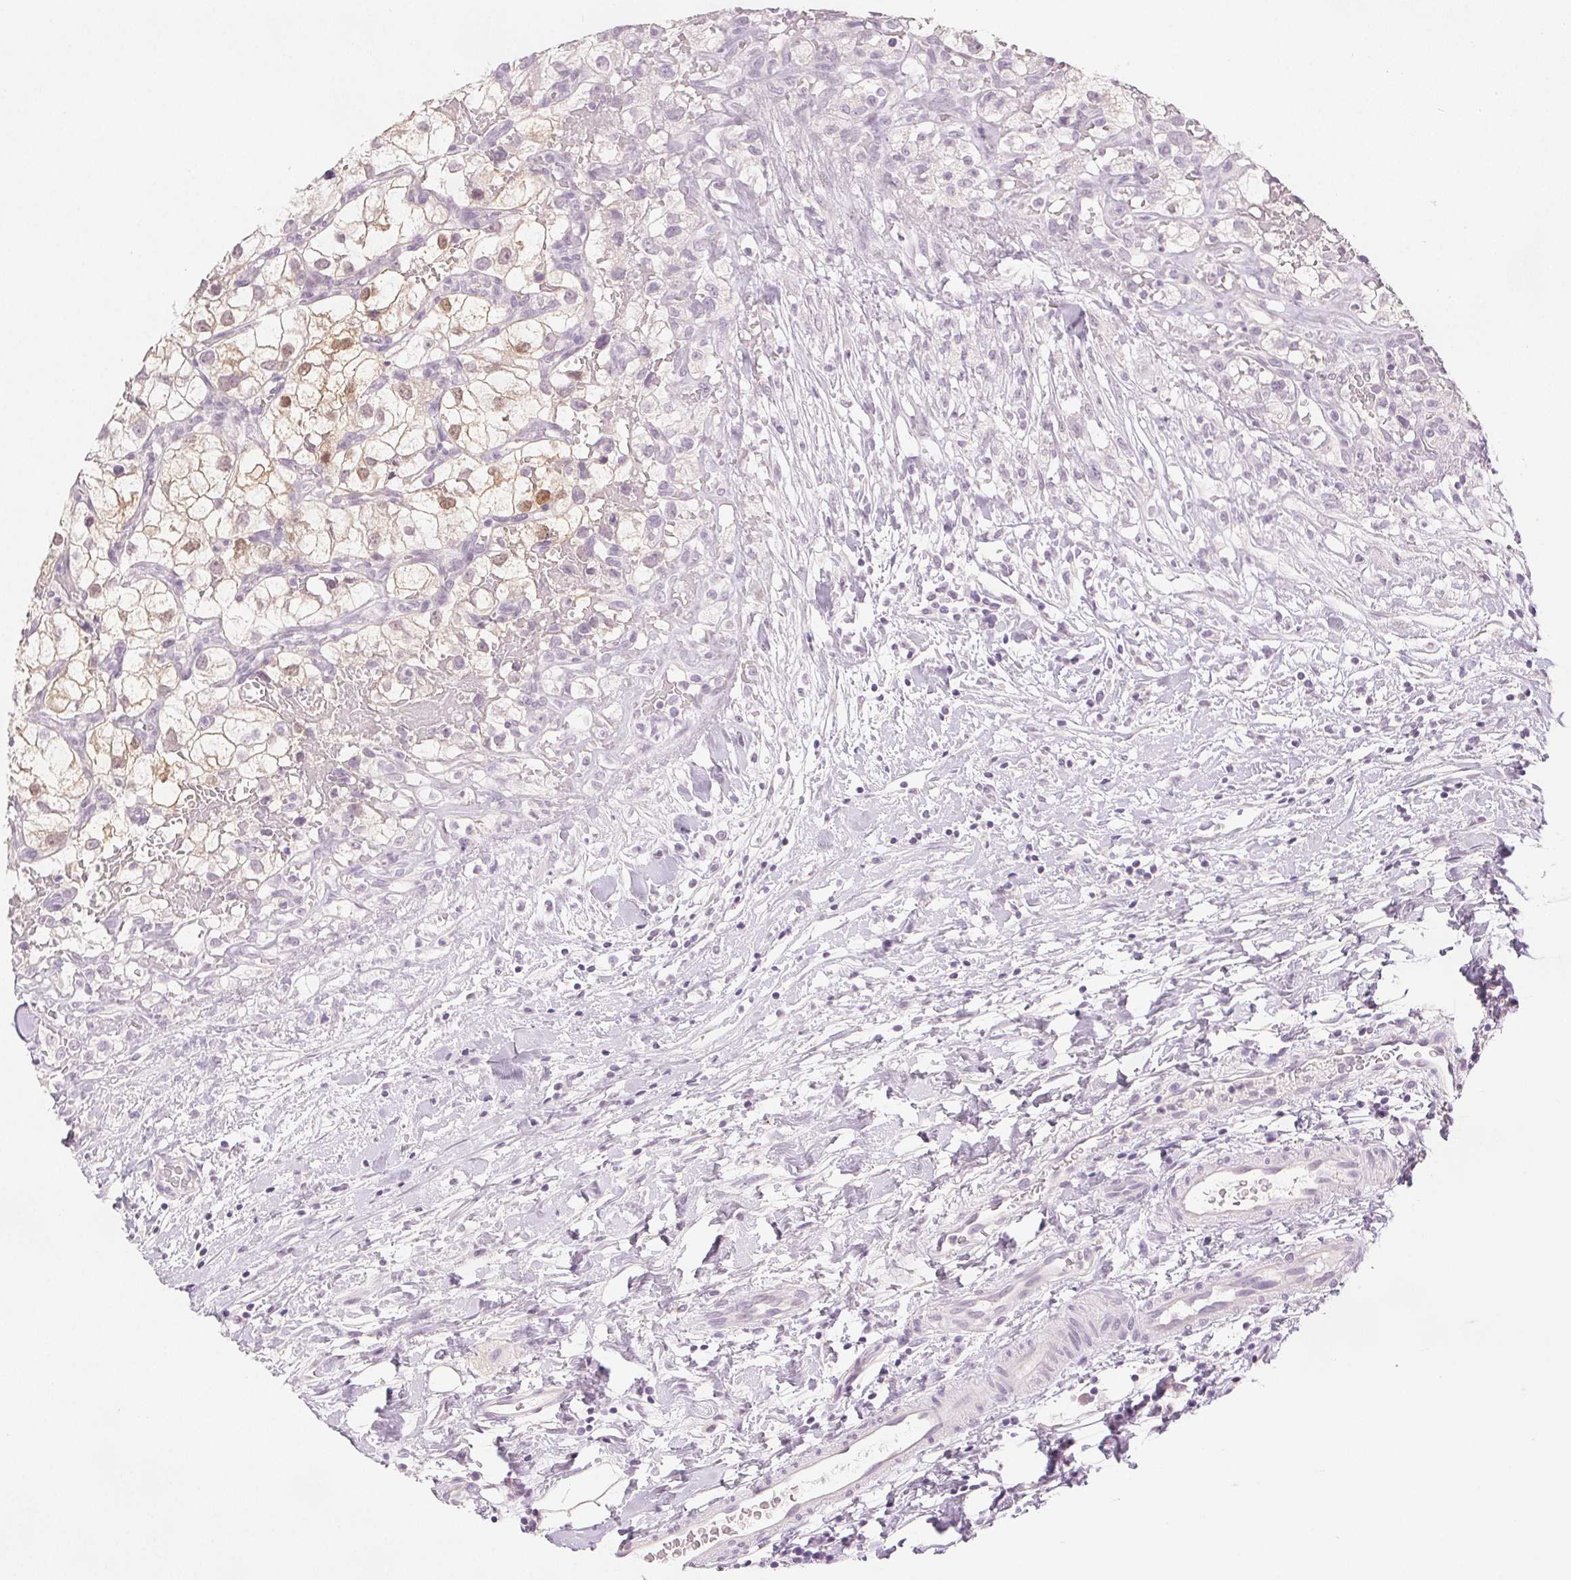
{"staining": {"intensity": "moderate", "quantity": "<25%", "location": "nuclear"}, "tissue": "renal cancer", "cell_type": "Tumor cells", "image_type": "cancer", "snomed": [{"axis": "morphology", "description": "Adenocarcinoma, NOS"}, {"axis": "topography", "description": "Kidney"}], "caption": "Renal cancer was stained to show a protein in brown. There is low levels of moderate nuclear expression in approximately <25% of tumor cells.", "gene": "SCGN", "patient": {"sex": "male", "age": 59}}